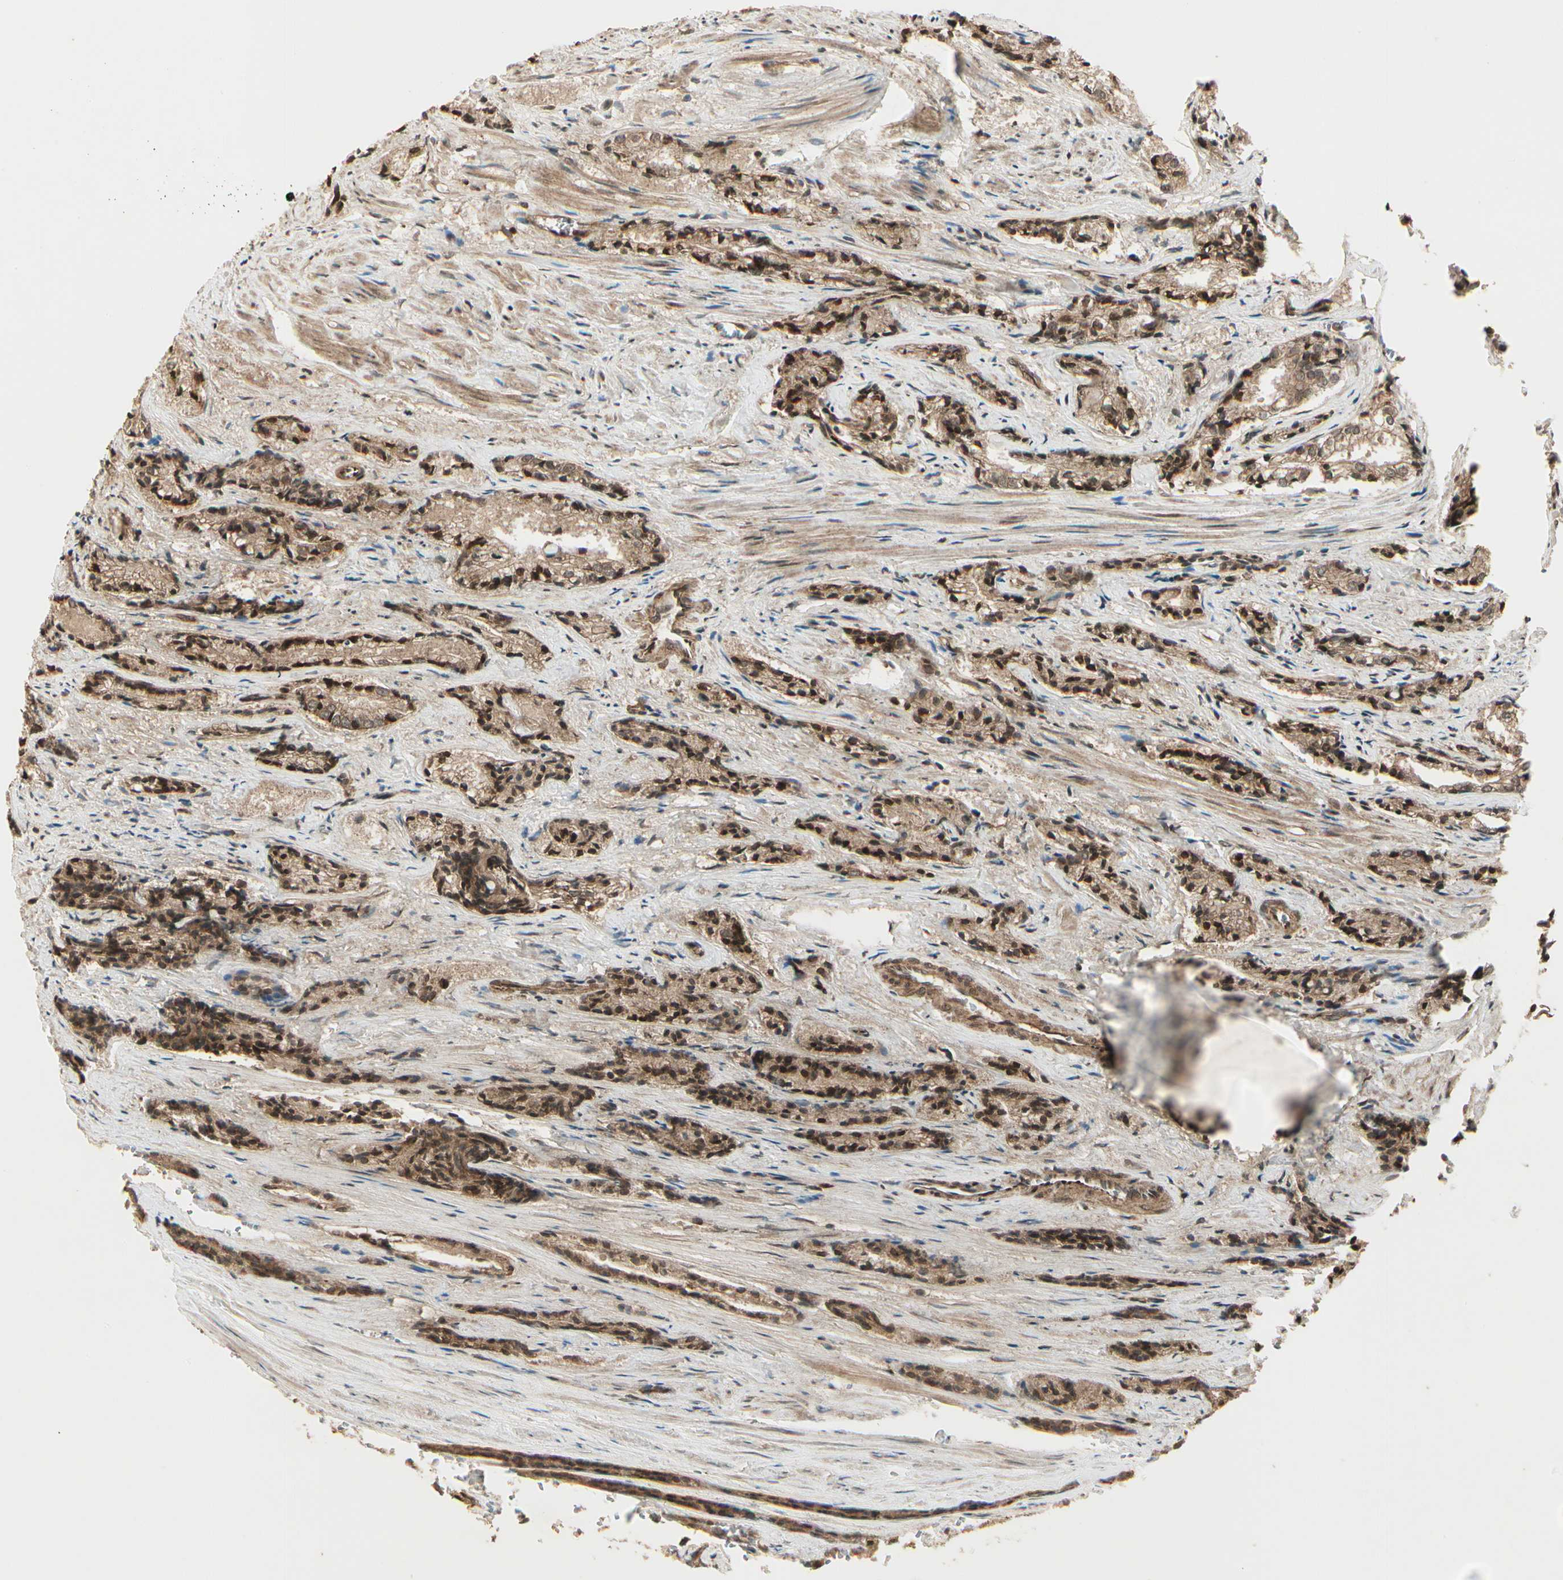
{"staining": {"intensity": "moderate", "quantity": ">75%", "location": "cytoplasmic/membranous,nuclear"}, "tissue": "prostate cancer", "cell_type": "Tumor cells", "image_type": "cancer", "snomed": [{"axis": "morphology", "description": "Adenocarcinoma, Low grade"}, {"axis": "topography", "description": "Prostate"}], "caption": "Immunohistochemistry (IHC) micrograph of human low-grade adenocarcinoma (prostate) stained for a protein (brown), which displays medium levels of moderate cytoplasmic/membranous and nuclear expression in about >75% of tumor cells.", "gene": "GLUL", "patient": {"sex": "male", "age": 60}}